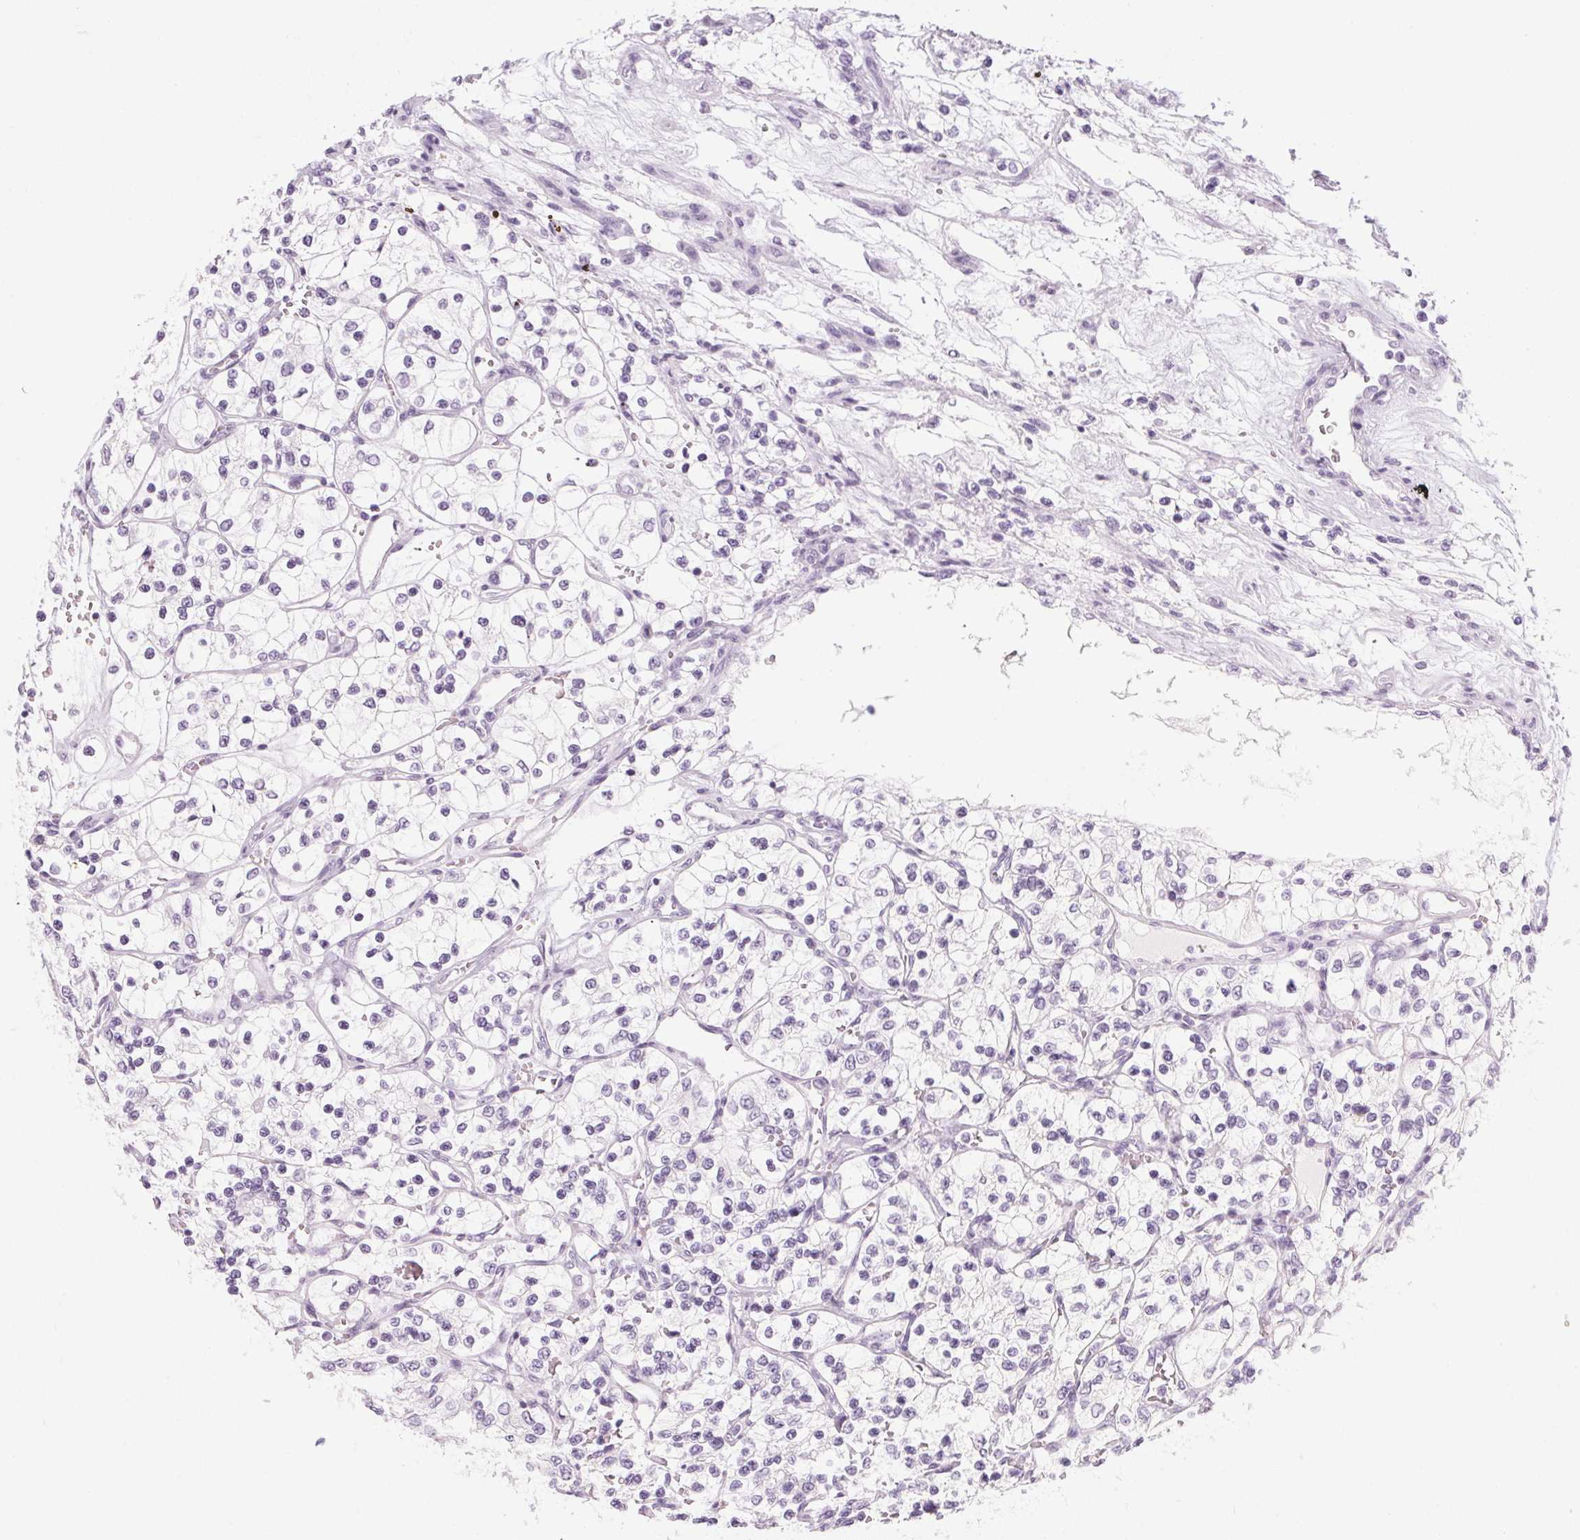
{"staining": {"intensity": "negative", "quantity": "none", "location": "none"}, "tissue": "renal cancer", "cell_type": "Tumor cells", "image_type": "cancer", "snomed": [{"axis": "morphology", "description": "Adenocarcinoma, NOS"}, {"axis": "topography", "description": "Kidney"}], "caption": "High magnification brightfield microscopy of renal adenocarcinoma stained with DAB (3,3'-diaminobenzidine) (brown) and counterstained with hematoxylin (blue): tumor cells show no significant positivity. (DAB (3,3'-diaminobenzidine) immunohistochemistry (IHC), high magnification).", "gene": "RPTN", "patient": {"sex": "female", "age": 69}}